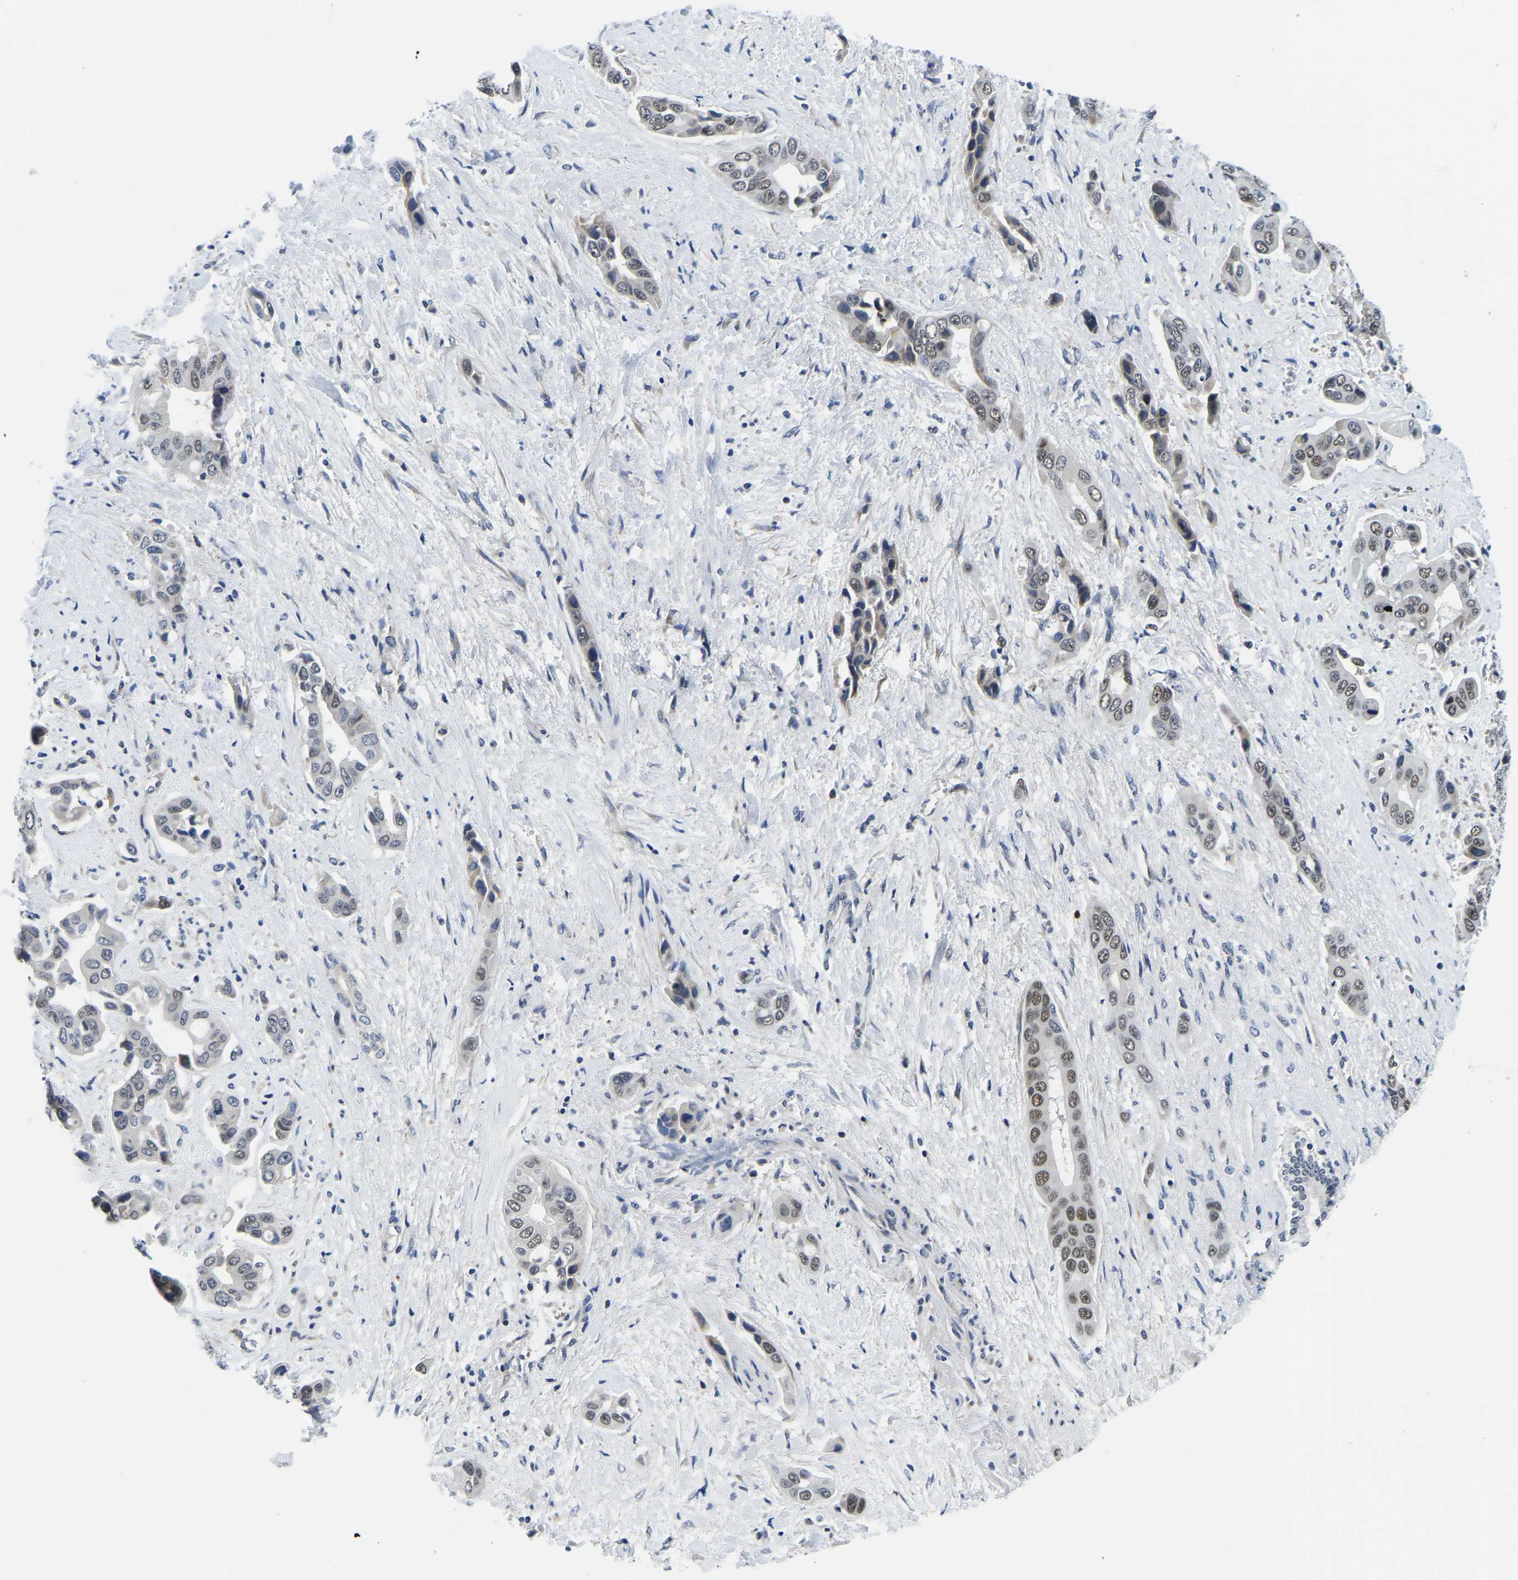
{"staining": {"intensity": "weak", "quantity": ">75%", "location": "nuclear"}, "tissue": "liver cancer", "cell_type": "Tumor cells", "image_type": "cancer", "snomed": [{"axis": "morphology", "description": "Cholangiocarcinoma"}, {"axis": "topography", "description": "Liver"}], "caption": "Immunohistochemistry (IHC) micrograph of human liver cancer stained for a protein (brown), which reveals low levels of weak nuclear positivity in about >75% of tumor cells.", "gene": "POLDIP3", "patient": {"sex": "female", "age": 52}}